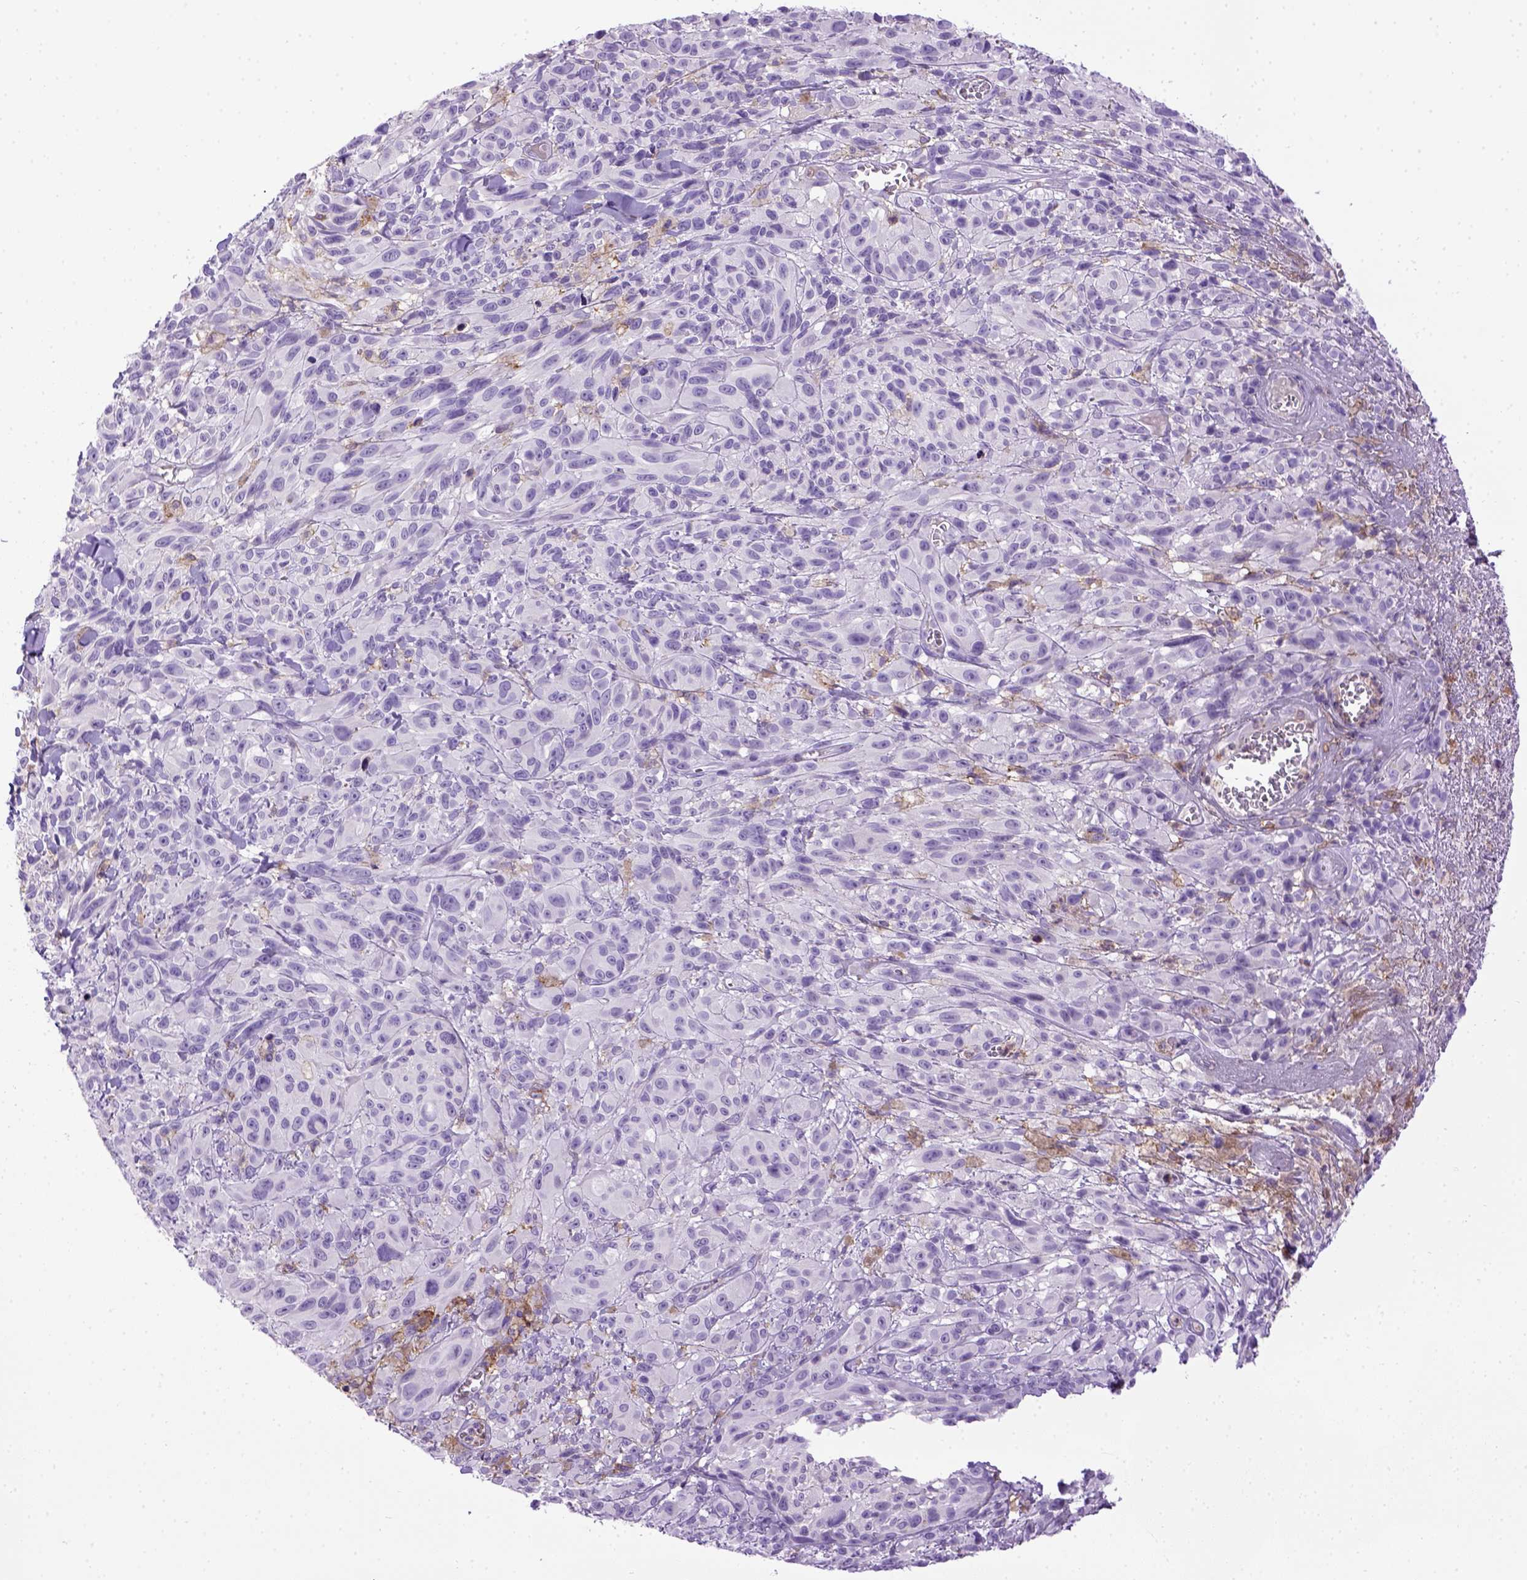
{"staining": {"intensity": "negative", "quantity": "none", "location": "none"}, "tissue": "melanoma", "cell_type": "Tumor cells", "image_type": "cancer", "snomed": [{"axis": "morphology", "description": "Malignant melanoma, NOS"}, {"axis": "topography", "description": "Skin"}], "caption": "Image shows no significant protein staining in tumor cells of melanoma. Nuclei are stained in blue.", "gene": "ITGAX", "patient": {"sex": "male", "age": 83}}